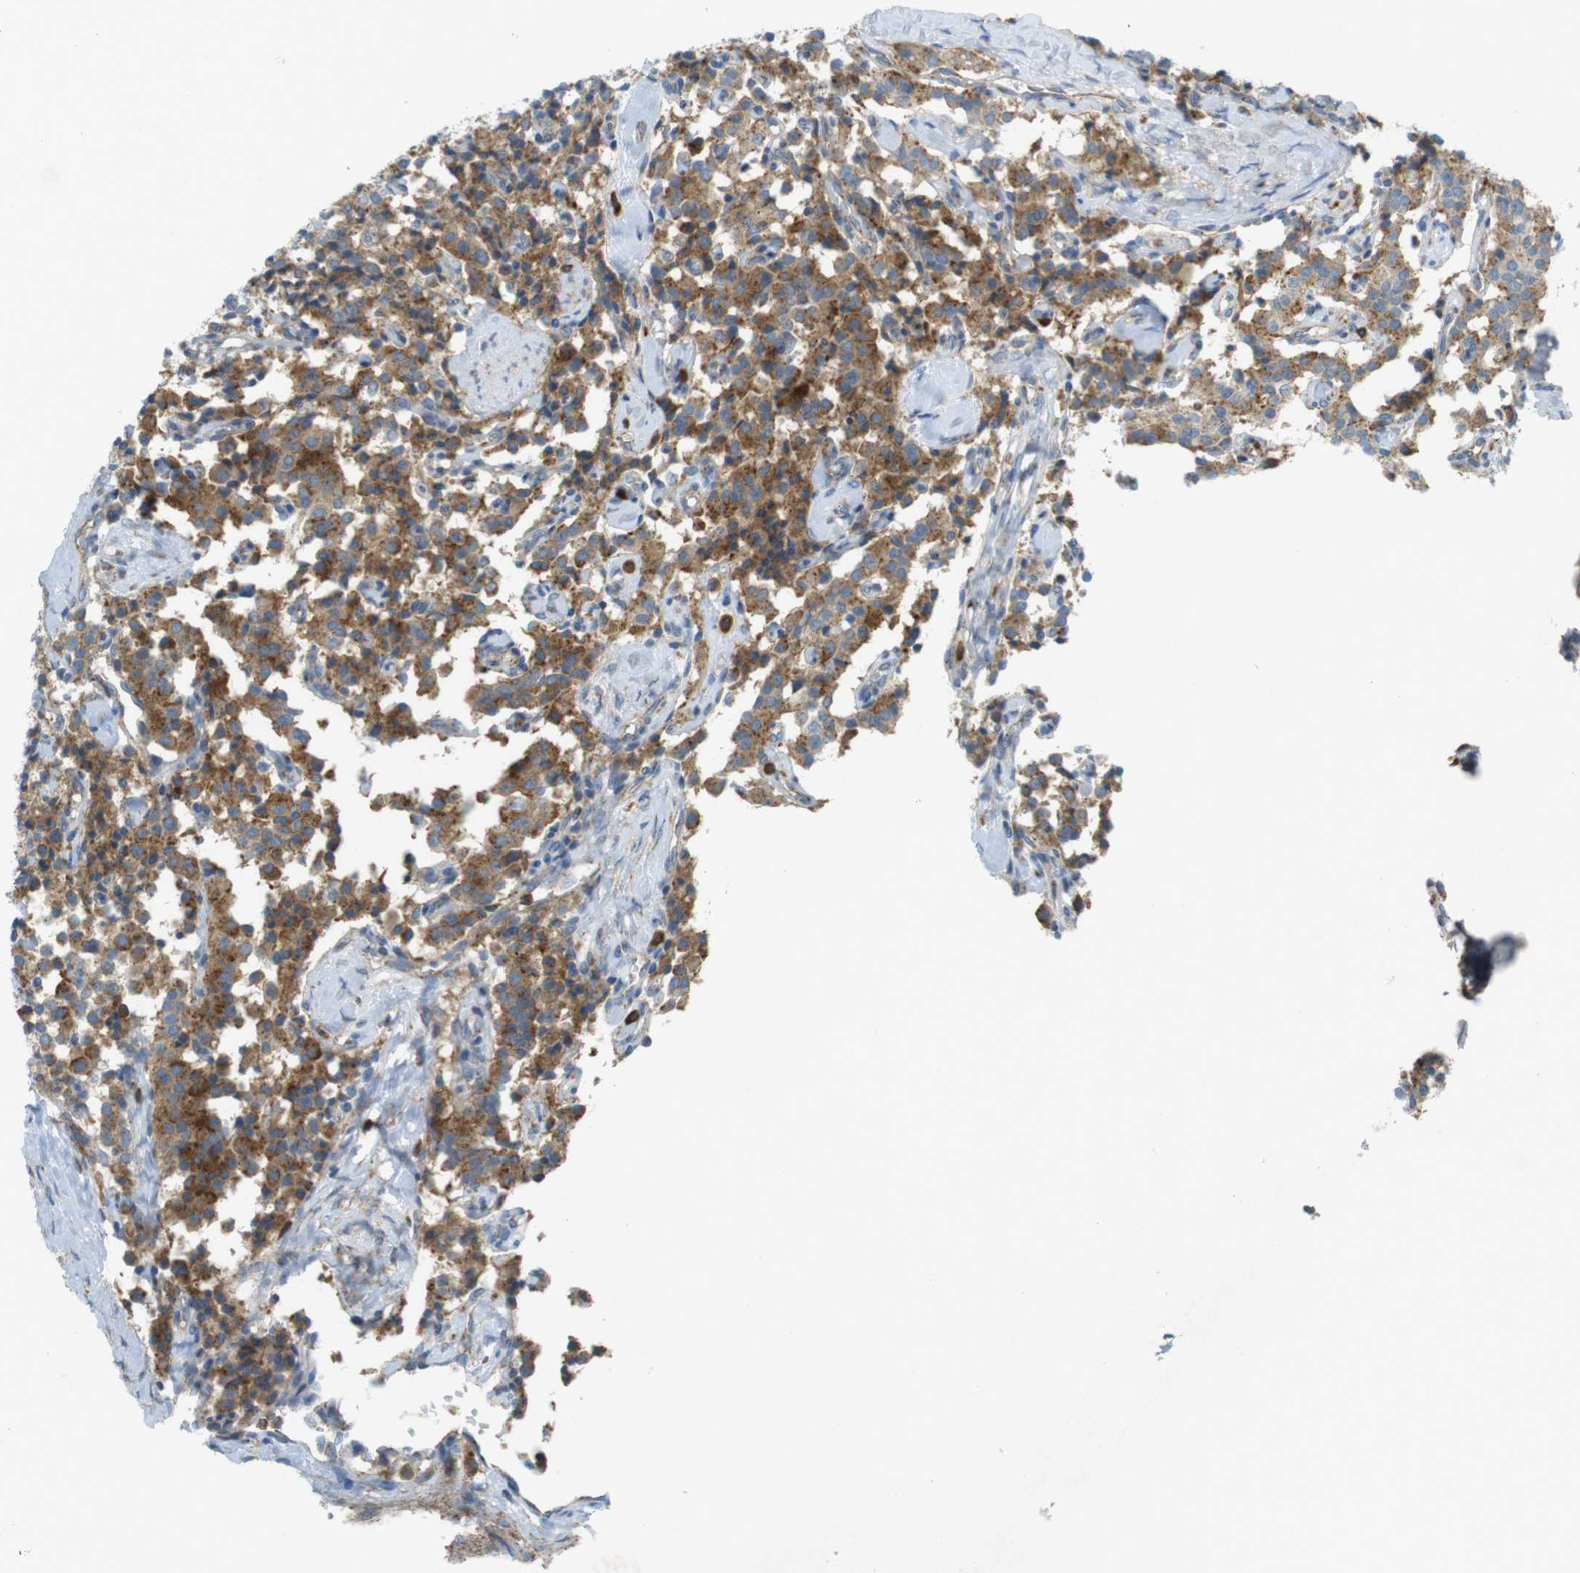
{"staining": {"intensity": "moderate", "quantity": ">75%", "location": "cytoplasmic/membranous"}, "tissue": "carcinoid", "cell_type": "Tumor cells", "image_type": "cancer", "snomed": [{"axis": "morphology", "description": "Carcinoid, malignant, NOS"}, {"axis": "topography", "description": "Lung"}], "caption": "Immunohistochemistry of human malignant carcinoid reveals medium levels of moderate cytoplasmic/membranous expression in approximately >75% of tumor cells.", "gene": "LAMP1", "patient": {"sex": "male", "age": 30}}